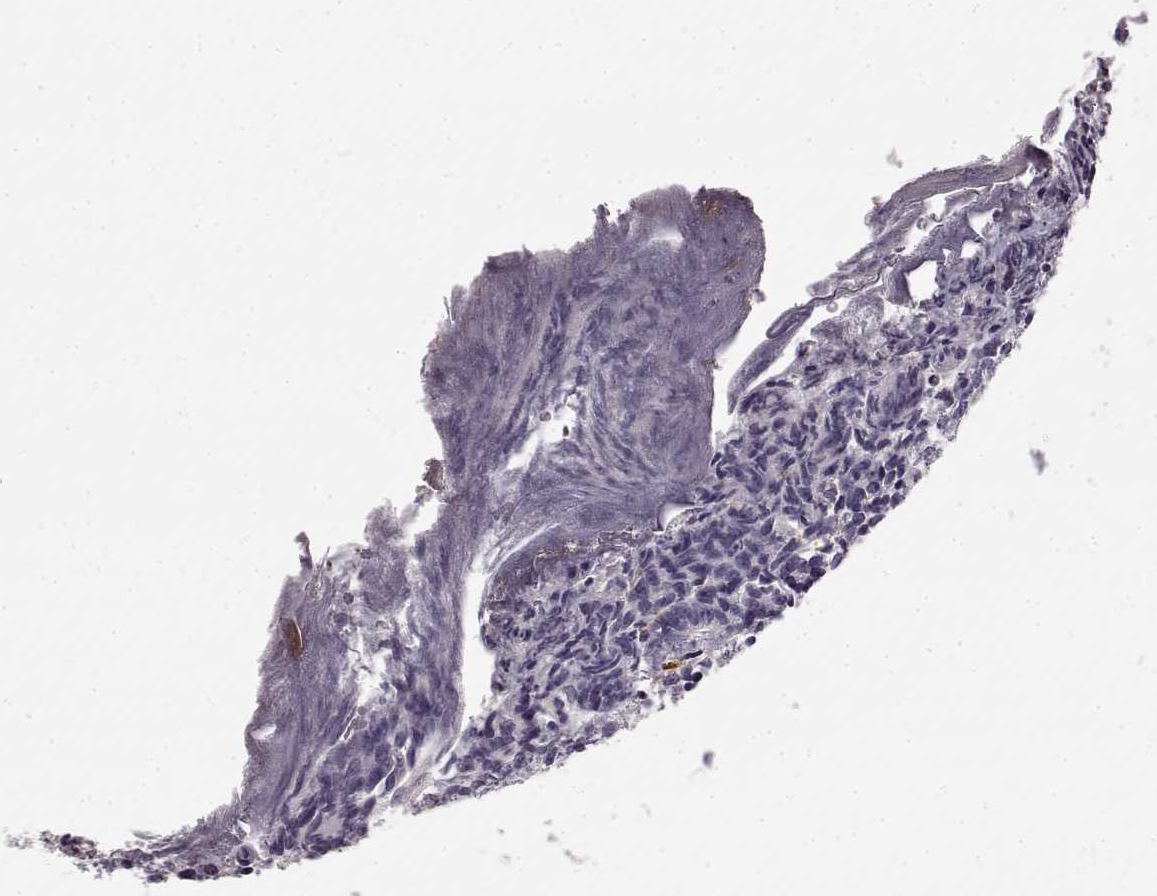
{"staining": {"intensity": "negative", "quantity": "none", "location": "none"}, "tissue": "prostate cancer", "cell_type": "Tumor cells", "image_type": "cancer", "snomed": [{"axis": "morphology", "description": "Adenocarcinoma, High grade"}, {"axis": "topography", "description": "Prostate"}], "caption": "Tumor cells are negative for protein expression in human high-grade adenocarcinoma (prostate). (DAB (3,3'-diaminobenzidine) immunohistochemistry visualized using brightfield microscopy, high magnification).", "gene": "KRT85", "patient": {"sex": "male", "age": 53}}